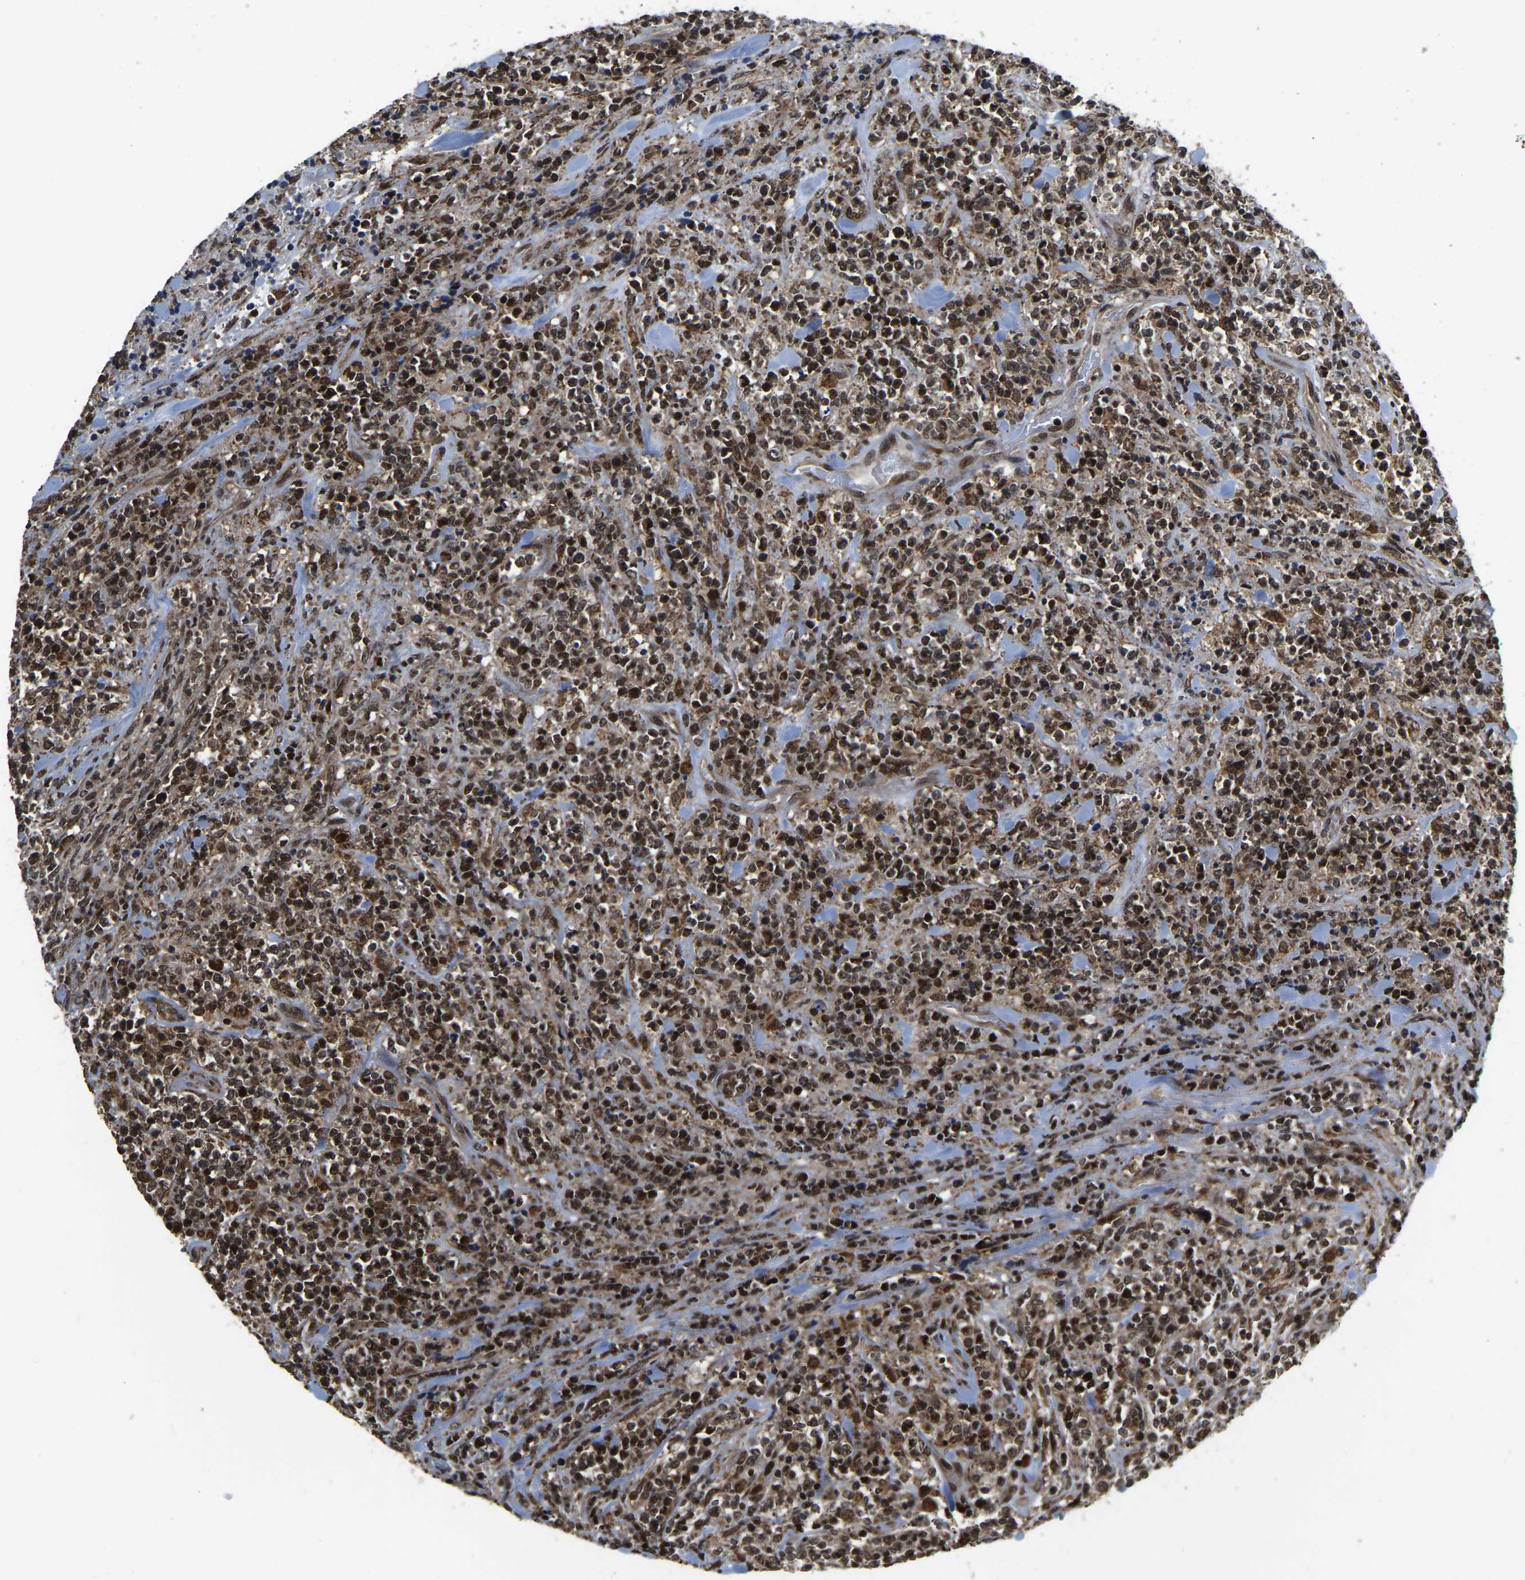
{"staining": {"intensity": "moderate", "quantity": ">75%", "location": "nuclear"}, "tissue": "lymphoma", "cell_type": "Tumor cells", "image_type": "cancer", "snomed": [{"axis": "morphology", "description": "Malignant lymphoma, non-Hodgkin's type, High grade"}, {"axis": "topography", "description": "Soft tissue"}], "caption": "Immunohistochemistry (IHC) photomicrograph of human high-grade malignant lymphoma, non-Hodgkin's type stained for a protein (brown), which displays medium levels of moderate nuclear expression in about >75% of tumor cells.", "gene": "CIAO1", "patient": {"sex": "male", "age": 18}}